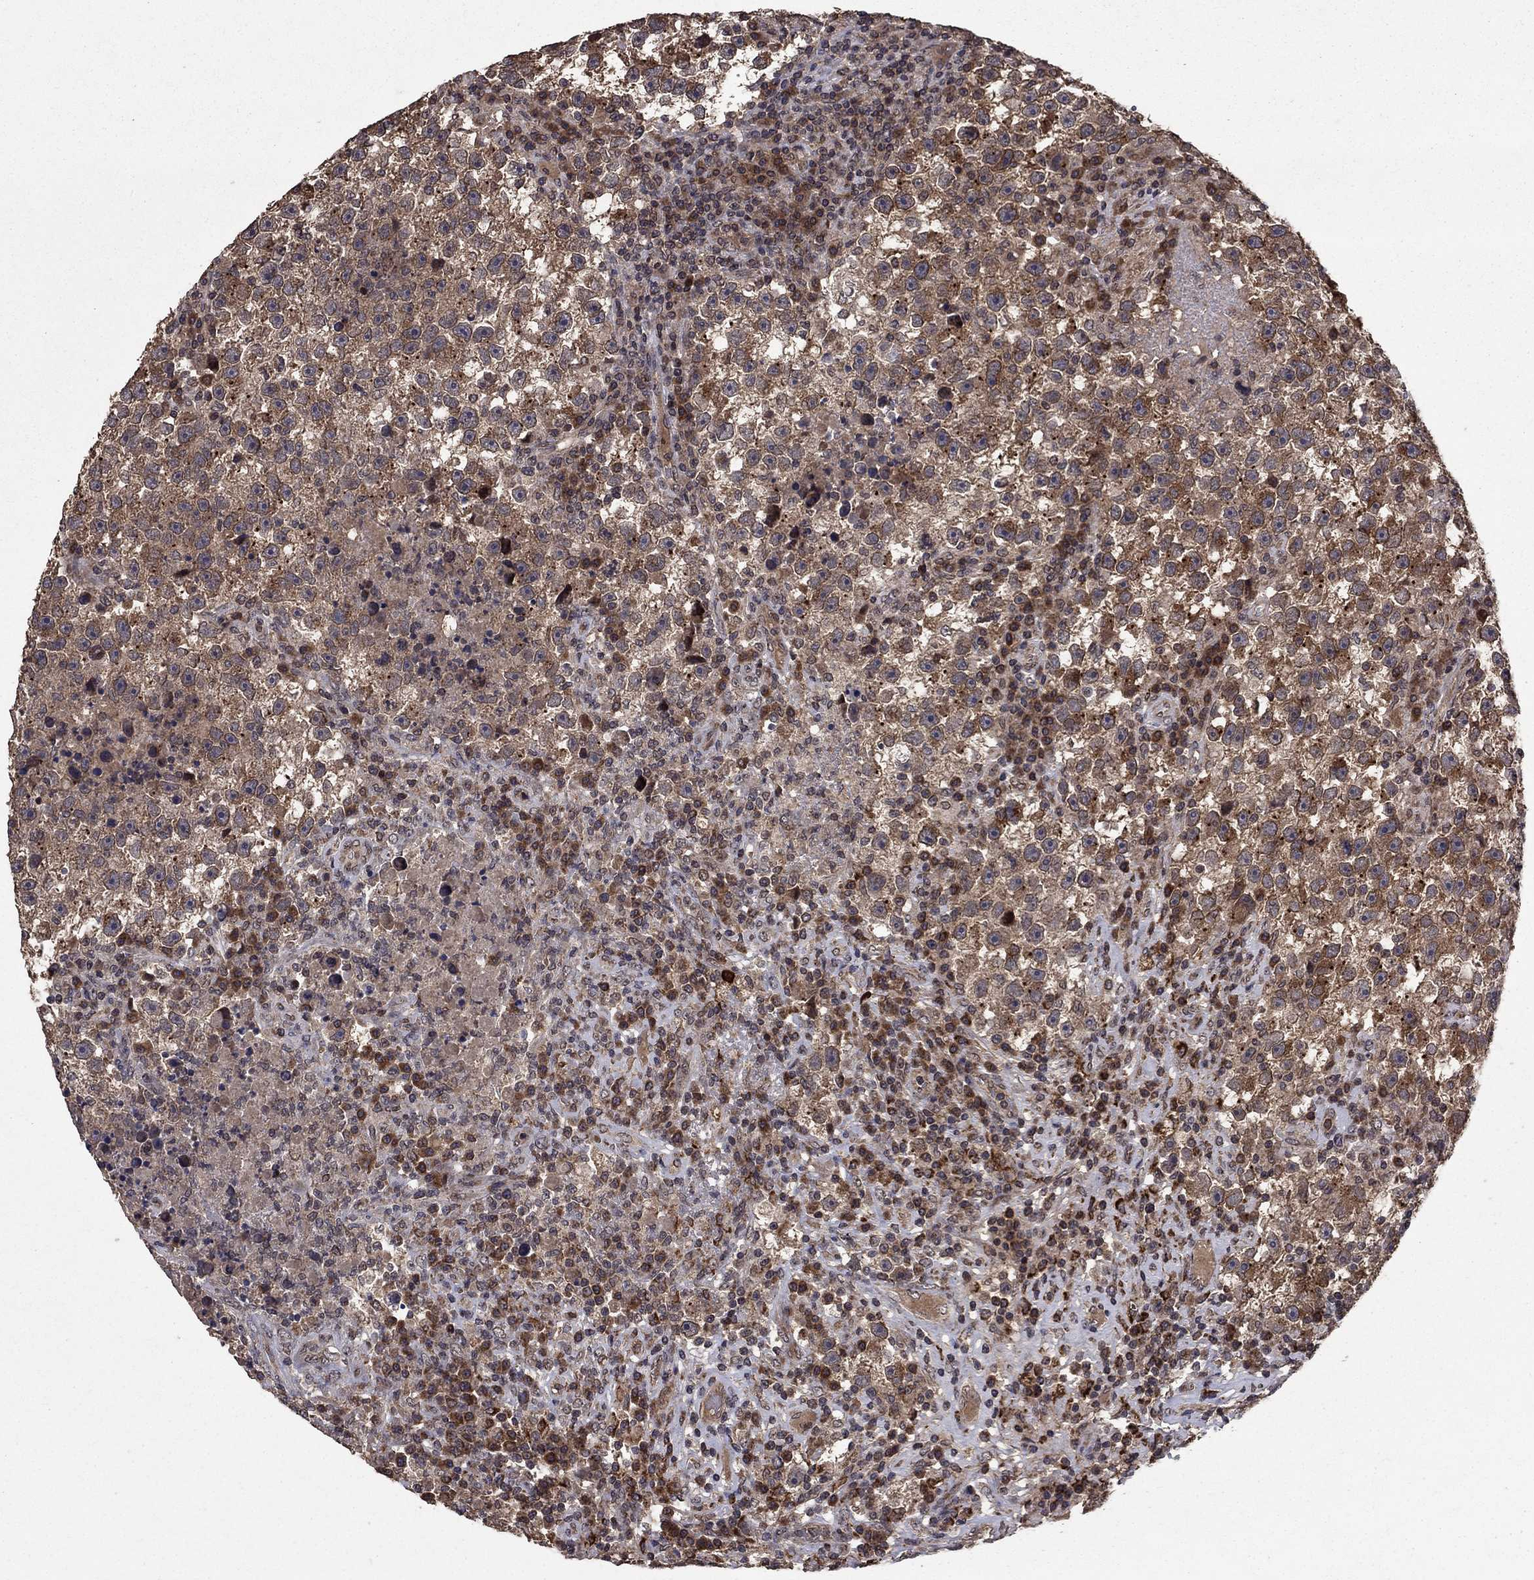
{"staining": {"intensity": "moderate", "quantity": ">75%", "location": "cytoplasmic/membranous"}, "tissue": "testis cancer", "cell_type": "Tumor cells", "image_type": "cancer", "snomed": [{"axis": "morphology", "description": "Seminoma, NOS"}, {"axis": "topography", "description": "Testis"}], "caption": "Tumor cells display medium levels of moderate cytoplasmic/membranous staining in approximately >75% of cells in human seminoma (testis).", "gene": "DHRS1", "patient": {"sex": "male", "age": 47}}